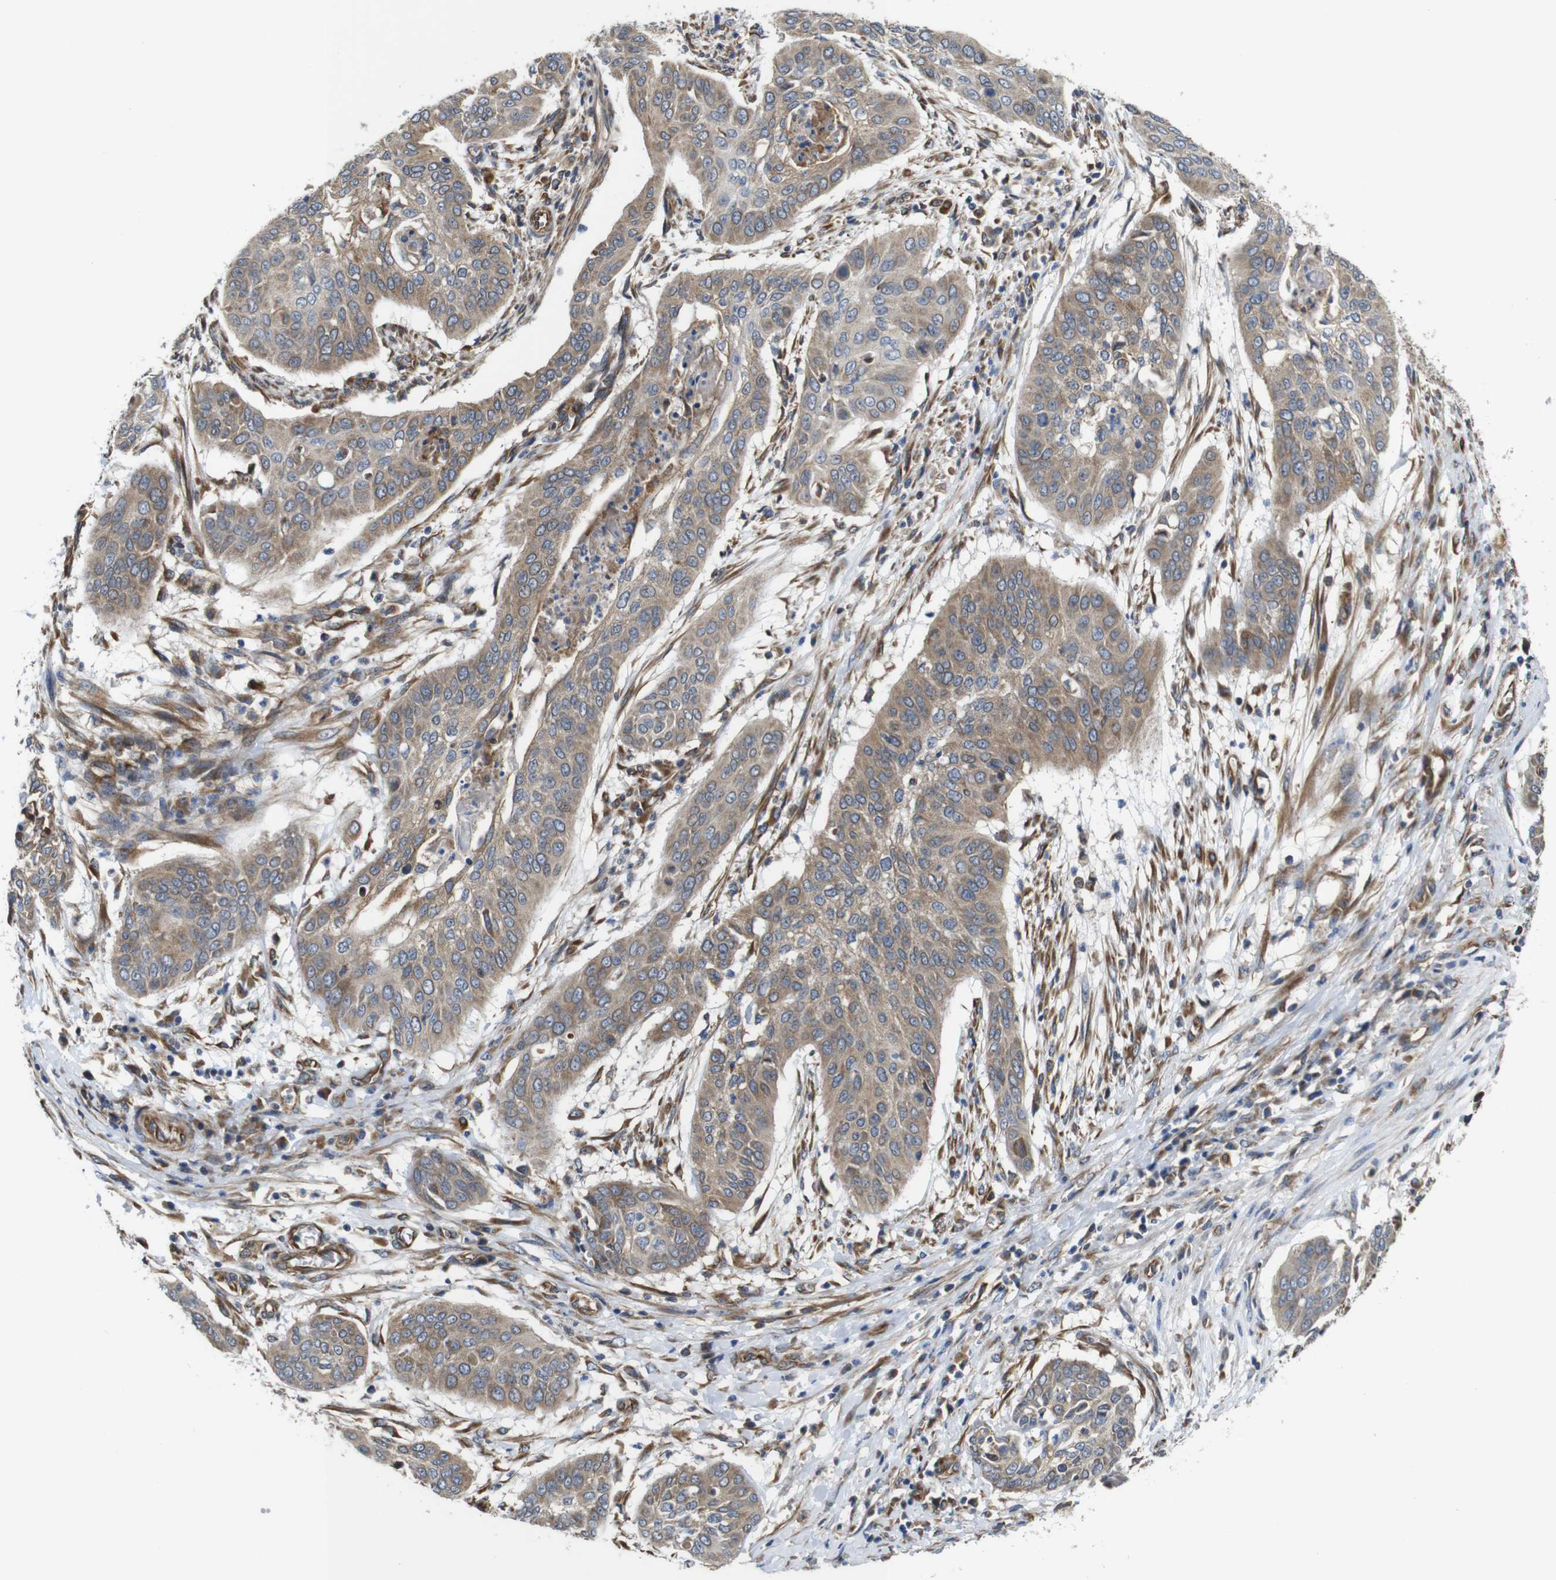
{"staining": {"intensity": "moderate", "quantity": ">75%", "location": "cytoplasmic/membranous"}, "tissue": "cervical cancer", "cell_type": "Tumor cells", "image_type": "cancer", "snomed": [{"axis": "morphology", "description": "Squamous cell carcinoma, NOS"}, {"axis": "topography", "description": "Cervix"}], "caption": "Protein analysis of cervical squamous cell carcinoma tissue displays moderate cytoplasmic/membranous staining in approximately >75% of tumor cells.", "gene": "POMK", "patient": {"sex": "female", "age": 39}}